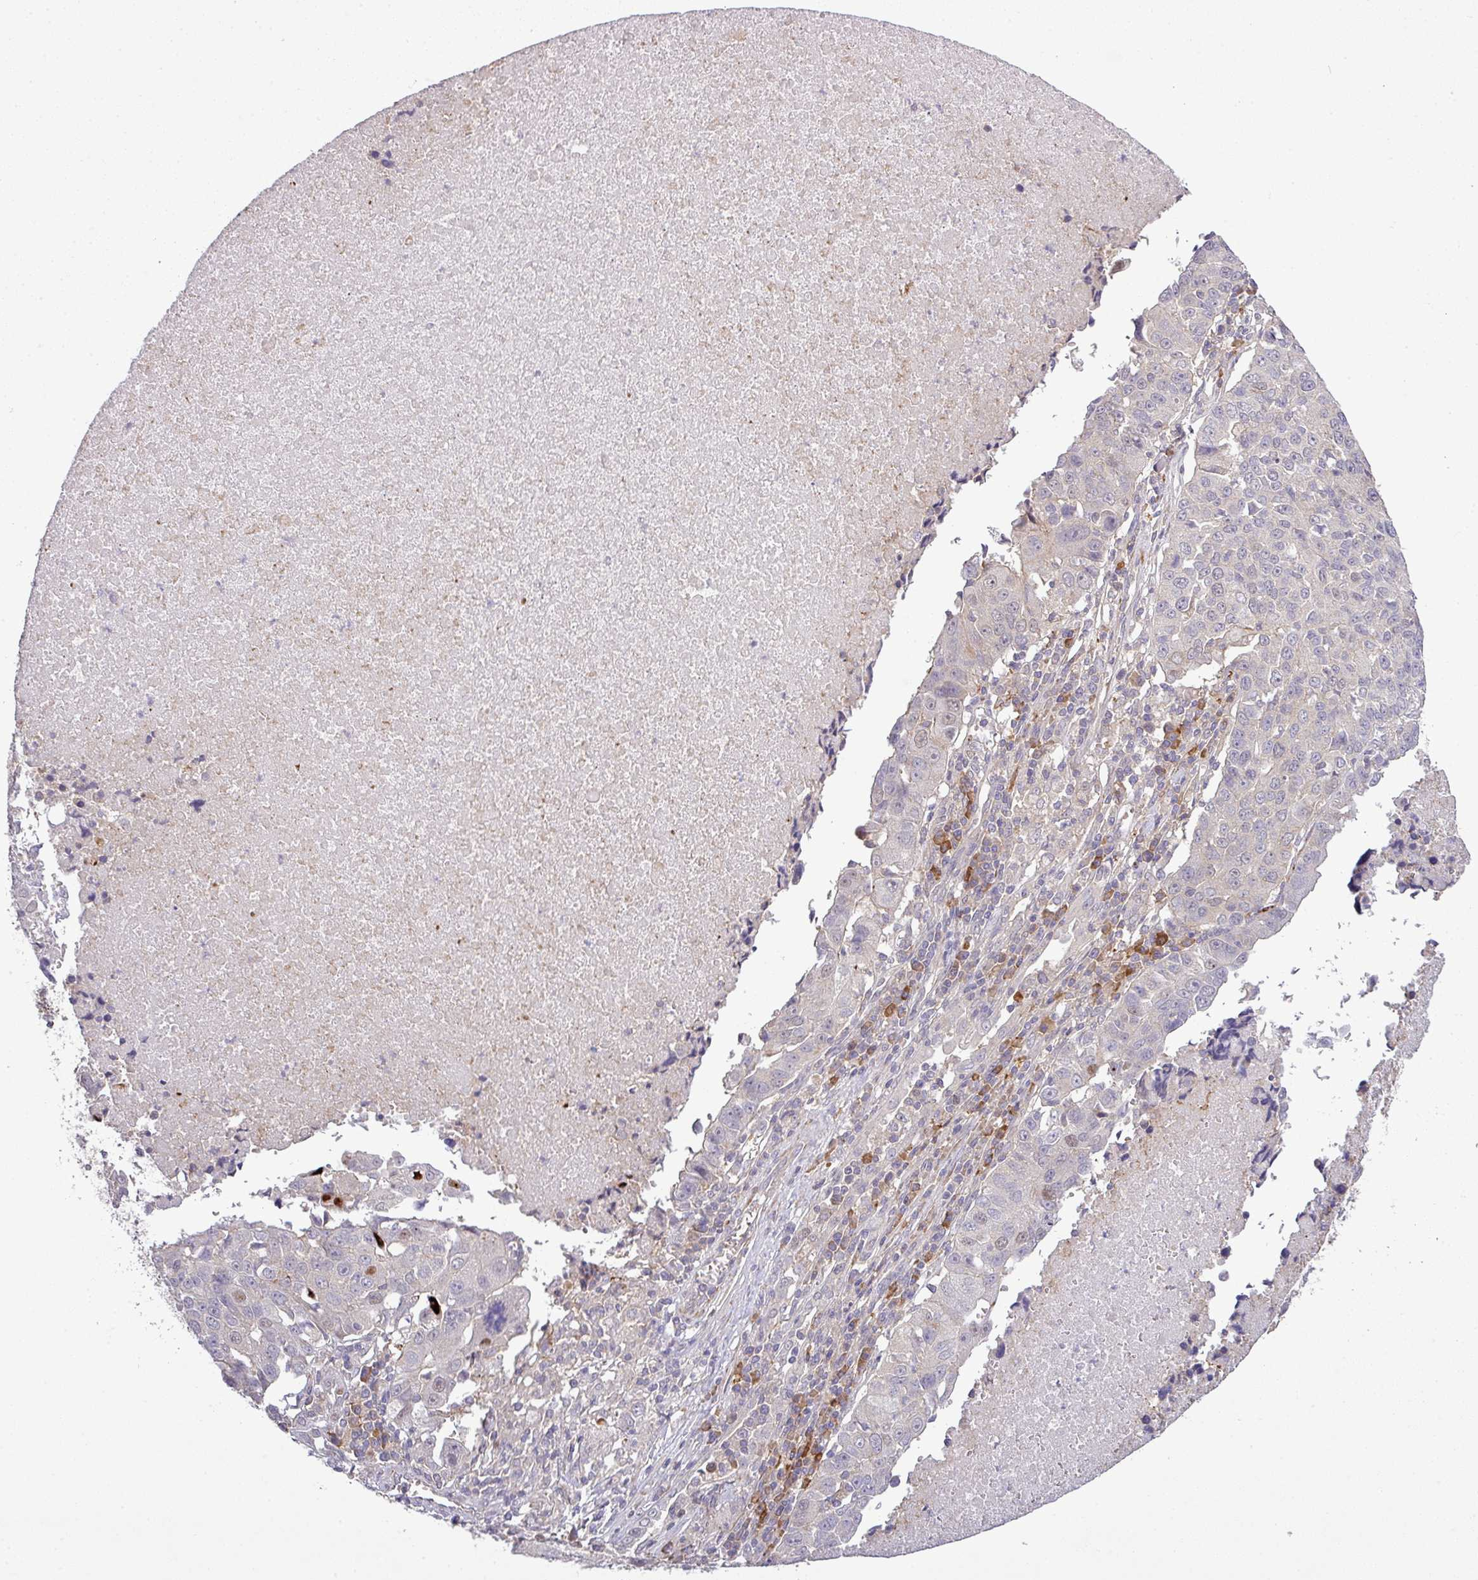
{"staining": {"intensity": "negative", "quantity": "none", "location": "none"}, "tissue": "lung cancer", "cell_type": "Tumor cells", "image_type": "cancer", "snomed": [{"axis": "morphology", "description": "Squamous cell carcinoma, NOS"}, {"axis": "topography", "description": "Lung"}], "caption": "Lung squamous cell carcinoma was stained to show a protein in brown. There is no significant expression in tumor cells.", "gene": "TPRA1", "patient": {"sex": "female", "age": 66}}